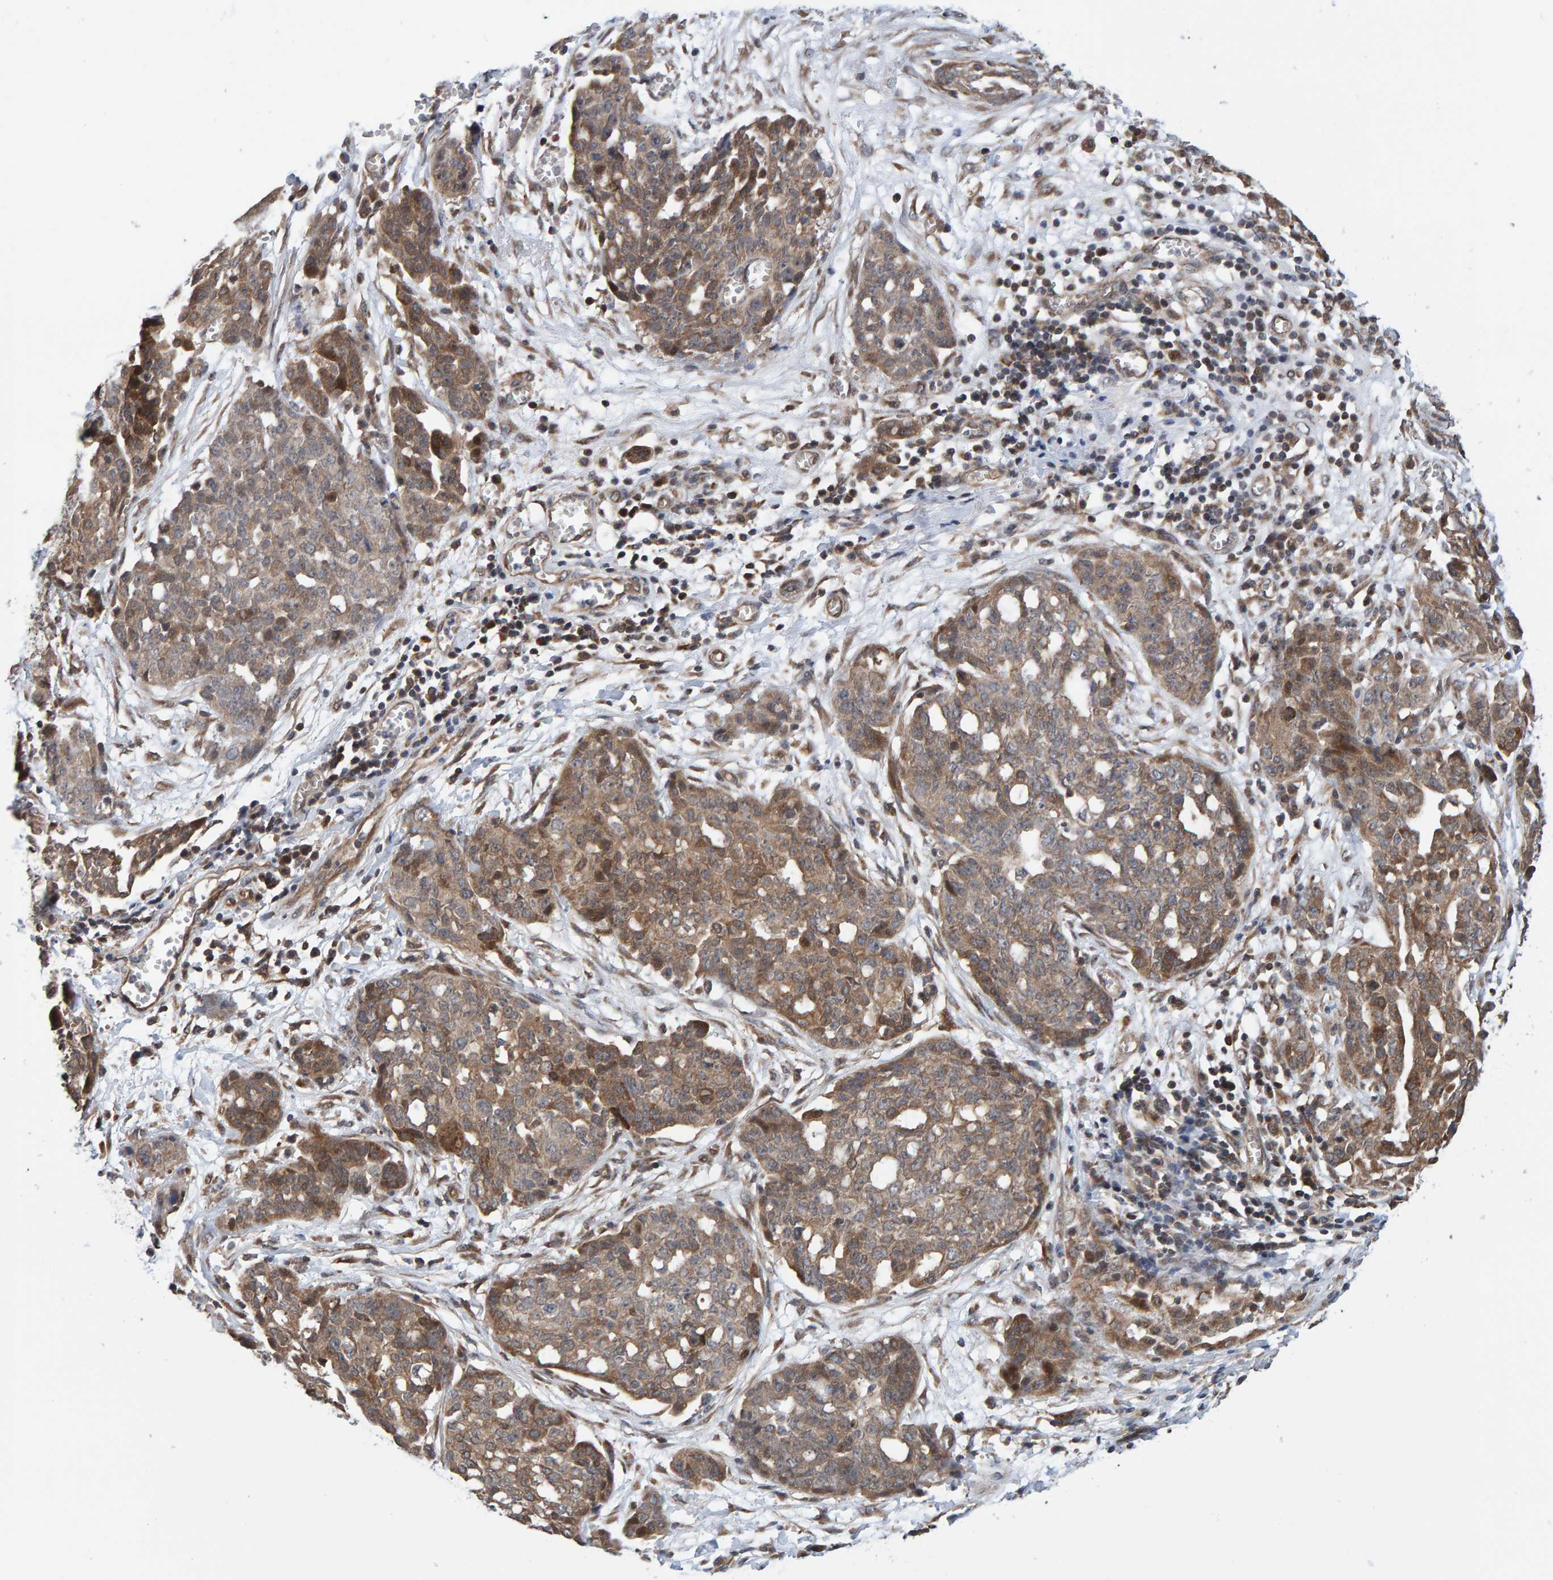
{"staining": {"intensity": "moderate", "quantity": ">75%", "location": "cytoplasmic/membranous"}, "tissue": "ovarian cancer", "cell_type": "Tumor cells", "image_type": "cancer", "snomed": [{"axis": "morphology", "description": "Cystadenocarcinoma, serous, NOS"}, {"axis": "topography", "description": "Soft tissue"}, {"axis": "topography", "description": "Ovary"}], "caption": "Protein positivity by immunohistochemistry exhibits moderate cytoplasmic/membranous positivity in about >75% of tumor cells in serous cystadenocarcinoma (ovarian).", "gene": "SCRN2", "patient": {"sex": "female", "age": 57}}